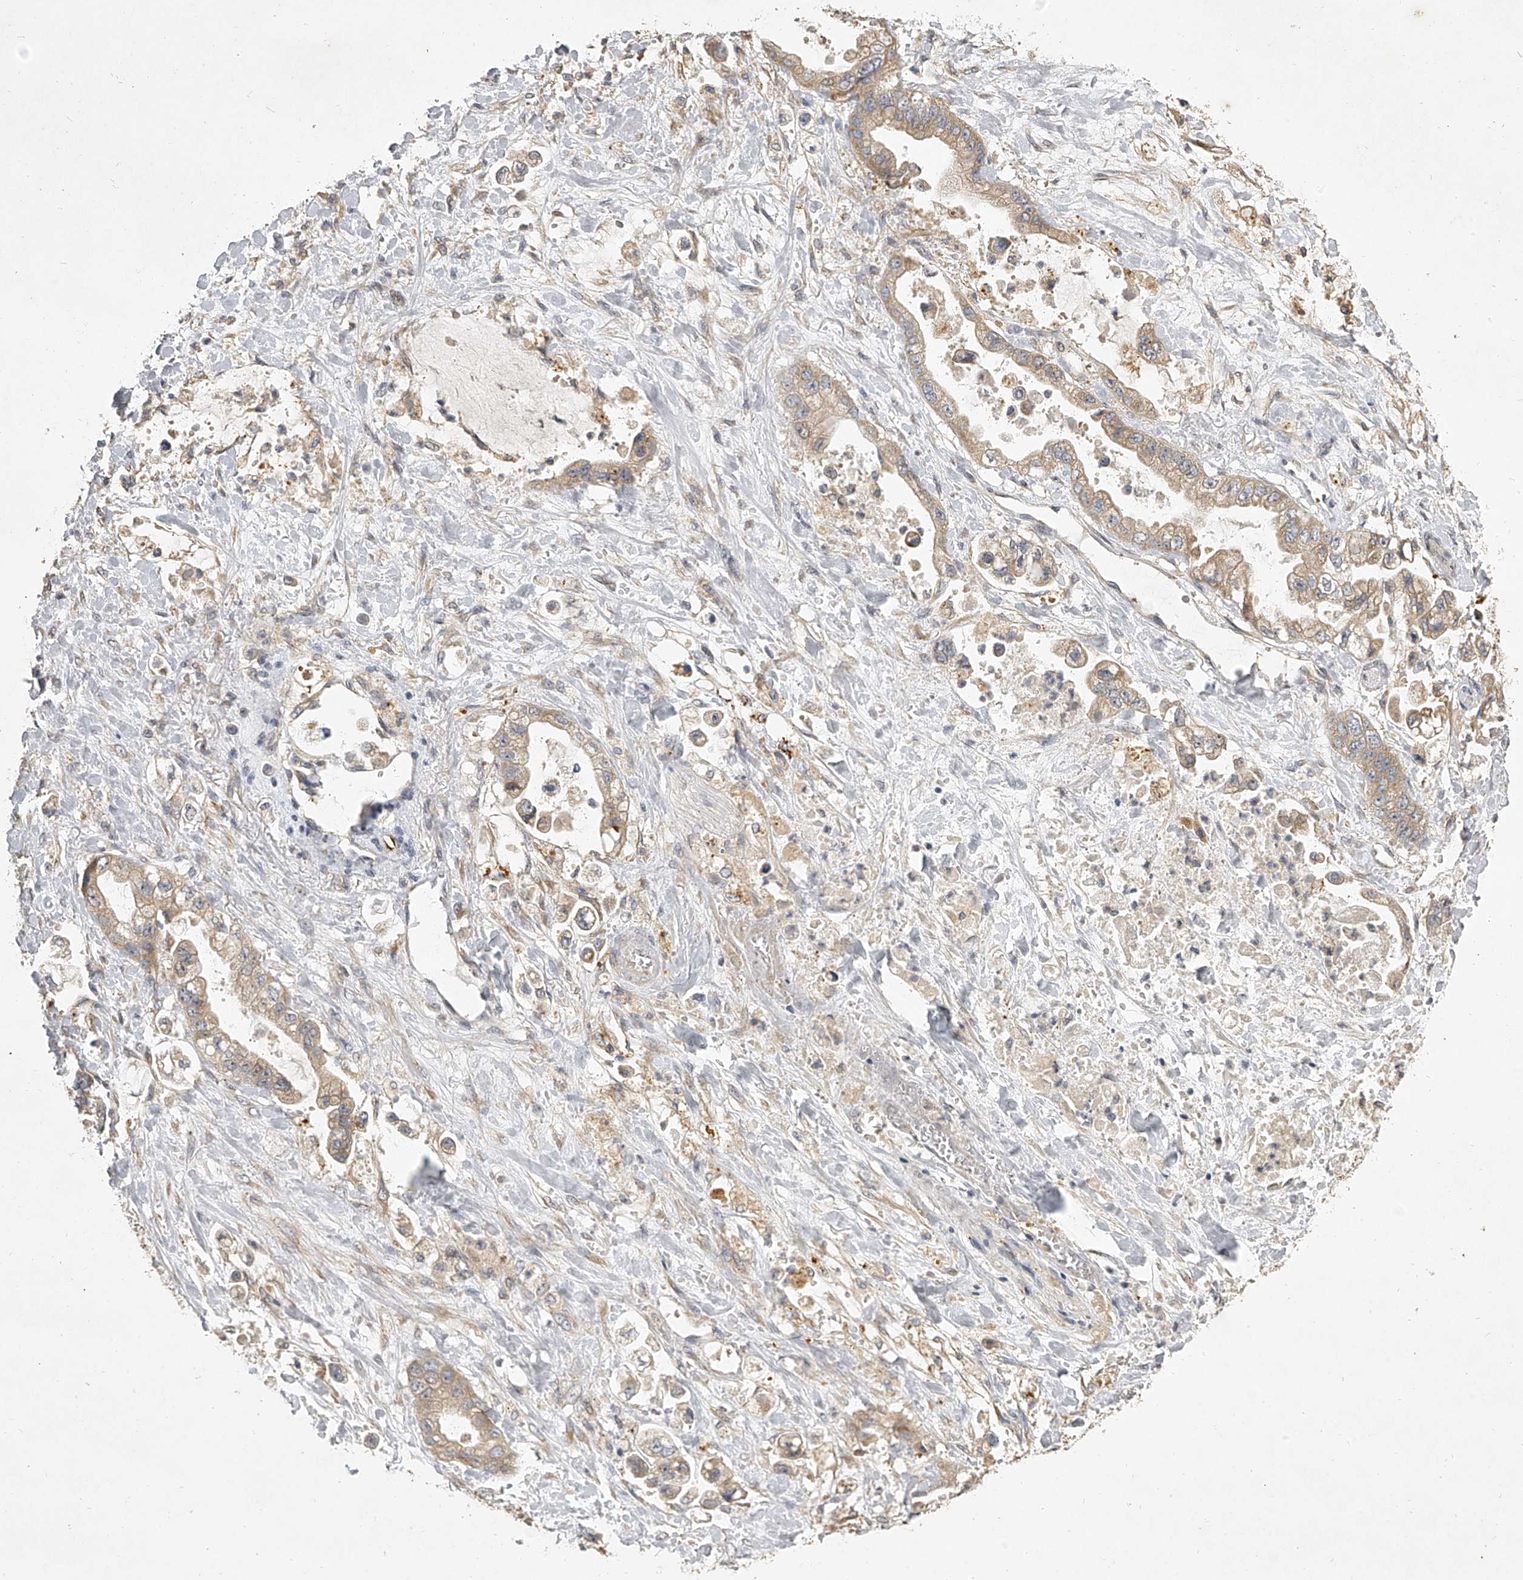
{"staining": {"intensity": "moderate", "quantity": ">75%", "location": "cytoplasmic/membranous"}, "tissue": "stomach cancer", "cell_type": "Tumor cells", "image_type": "cancer", "snomed": [{"axis": "morphology", "description": "Adenocarcinoma, NOS"}, {"axis": "topography", "description": "Stomach"}], "caption": "About >75% of tumor cells in adenocarcinoma (stomach) show moderate cytoplasmic/membranous protein positivity as visualized by brown immunohistochemical staining.", "gene": "DOCK9", "patient": {"sex": "male", "age": 62}}